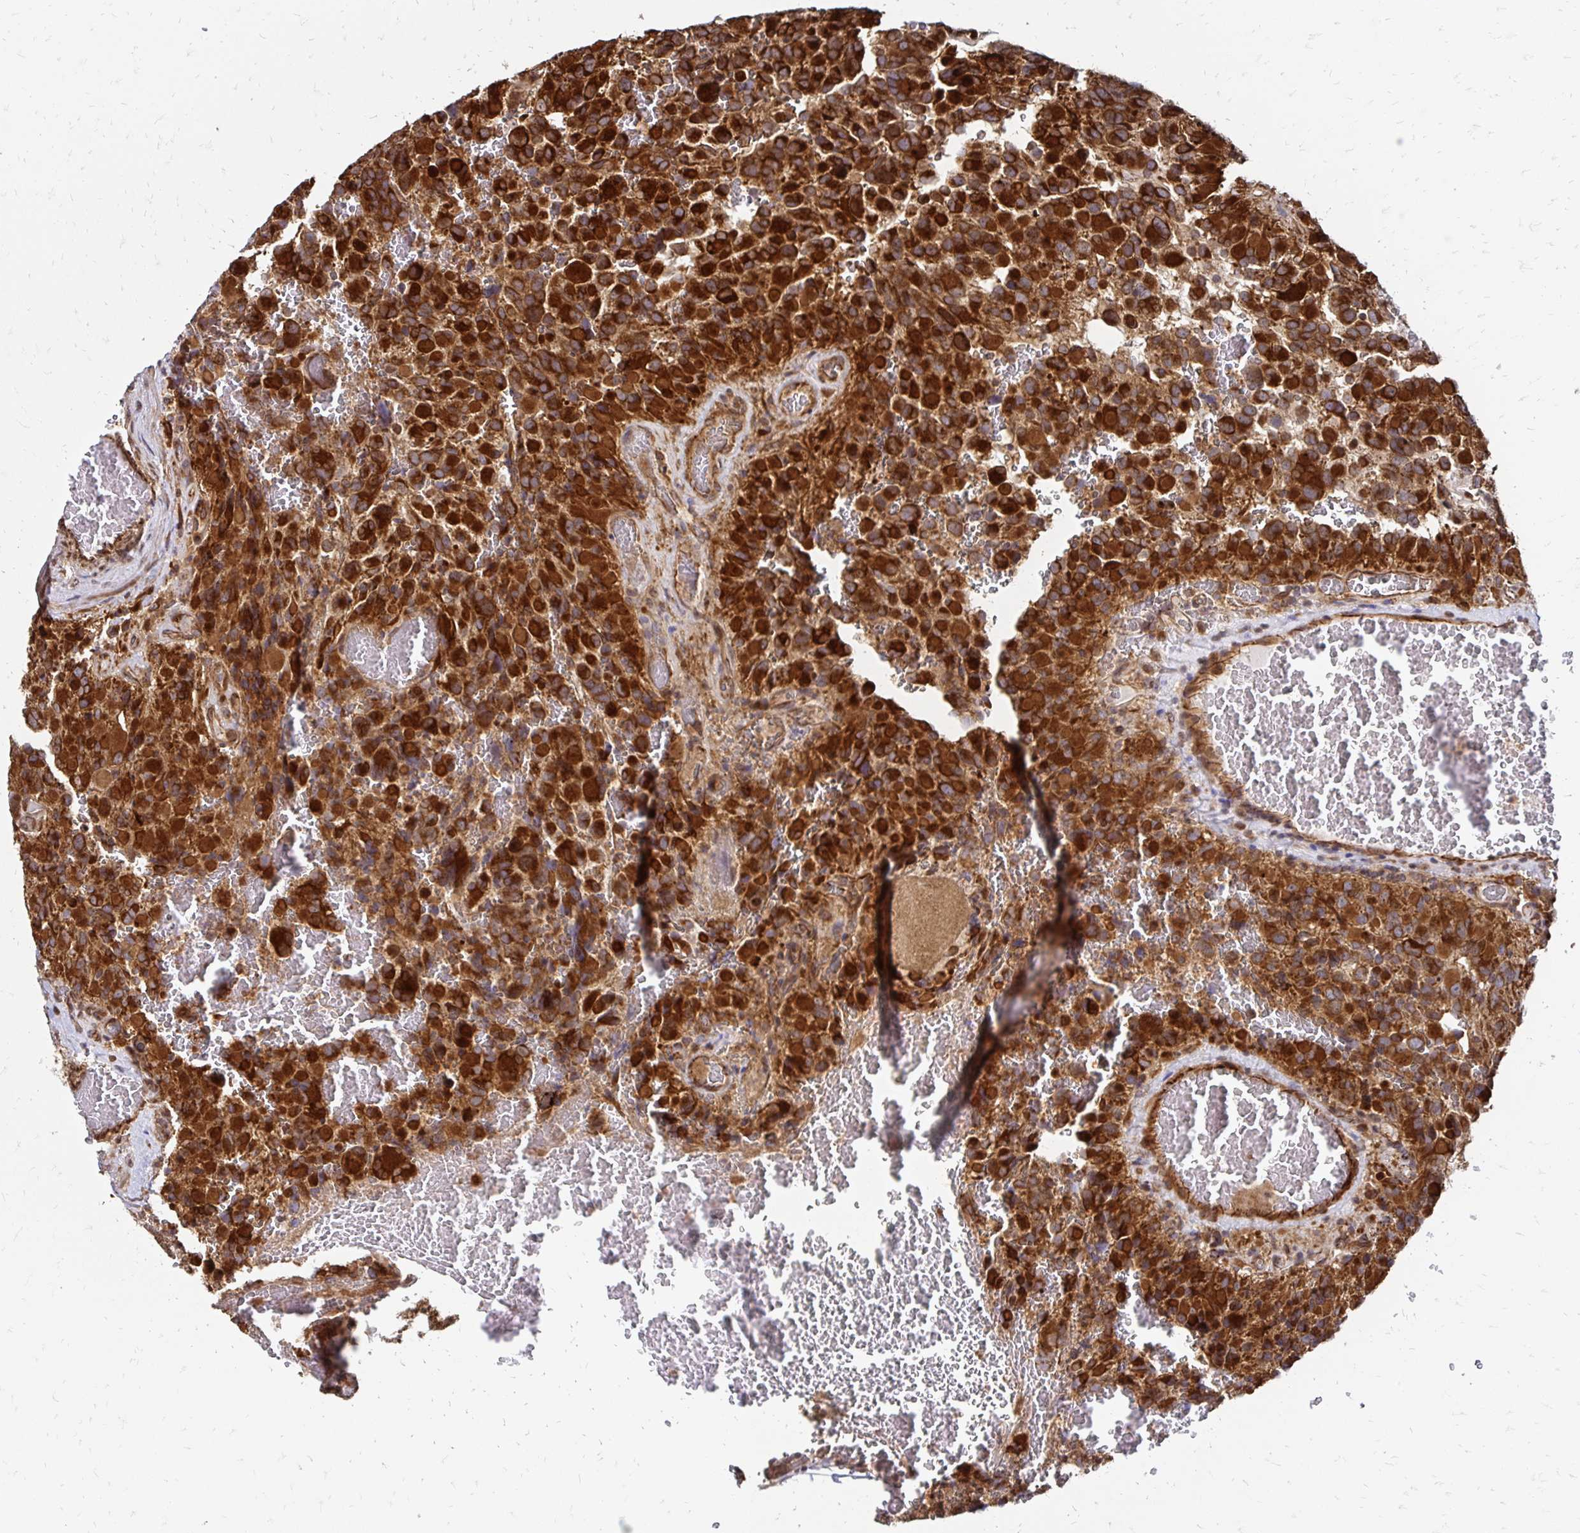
{"staining": {"intensity": "strong", "quantity": ">75%", "location": "cytoplasmic/membranous"}, "tissue": "glioma", "cell_type": "Tumor cells", "image_type": "cancer", "snomed": [{"axis": "morphology", "description": "Glioma, malignant, High grade"}, {"axis": "topography", "description": "Brain"}], "caption": "Immunohistochemistry of glioma demonstrates high levels of strong cytoplasmic/membranous expression in about >75% of tumor cells.", "gene": "ZW10", "patient": {"sex": "female", "age": 40}}